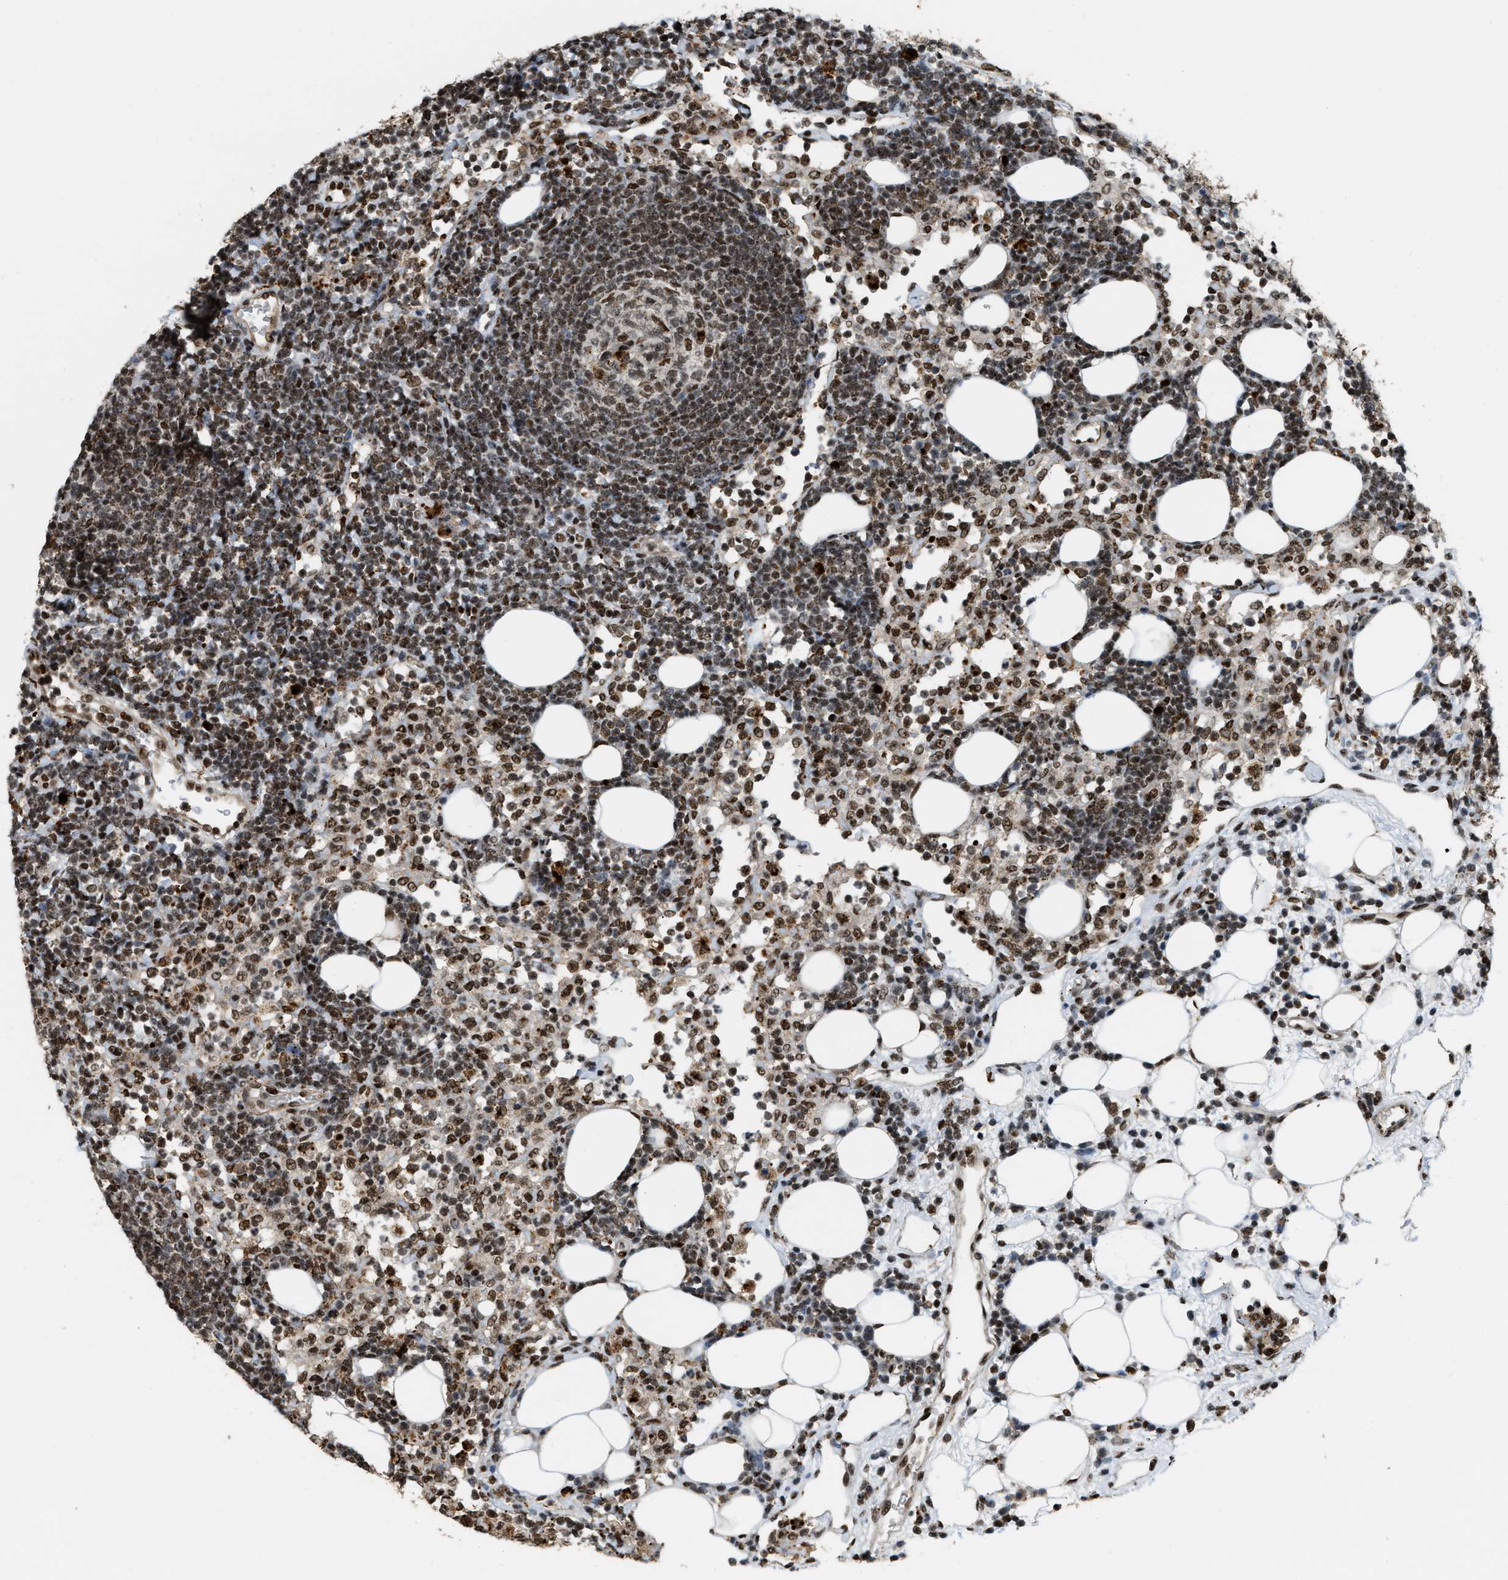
{"staining": {"intensity": "moderate", "quantity": ">75%", "location": "nuclear"}, "tissue": "lymph node", "cell_type": "Germinal center cells", "image_type": "normal", "snomed": [{"axis": "morphology", "description": "Normal tissue, NOS"}, {"axis": "morphology", "description": "Carcinoid, malignant, NOS"}, {"axis": "topography", "description": "Lymph node"}], "caption": "This histopathology image shows immunohistochemistry (IHC) staining of benign lymph node, with medium moderate nuclear expression in about >75% of germinal center cells.", "gene": "NUMA1", "patient": {"sex": "male", "age": 47}}